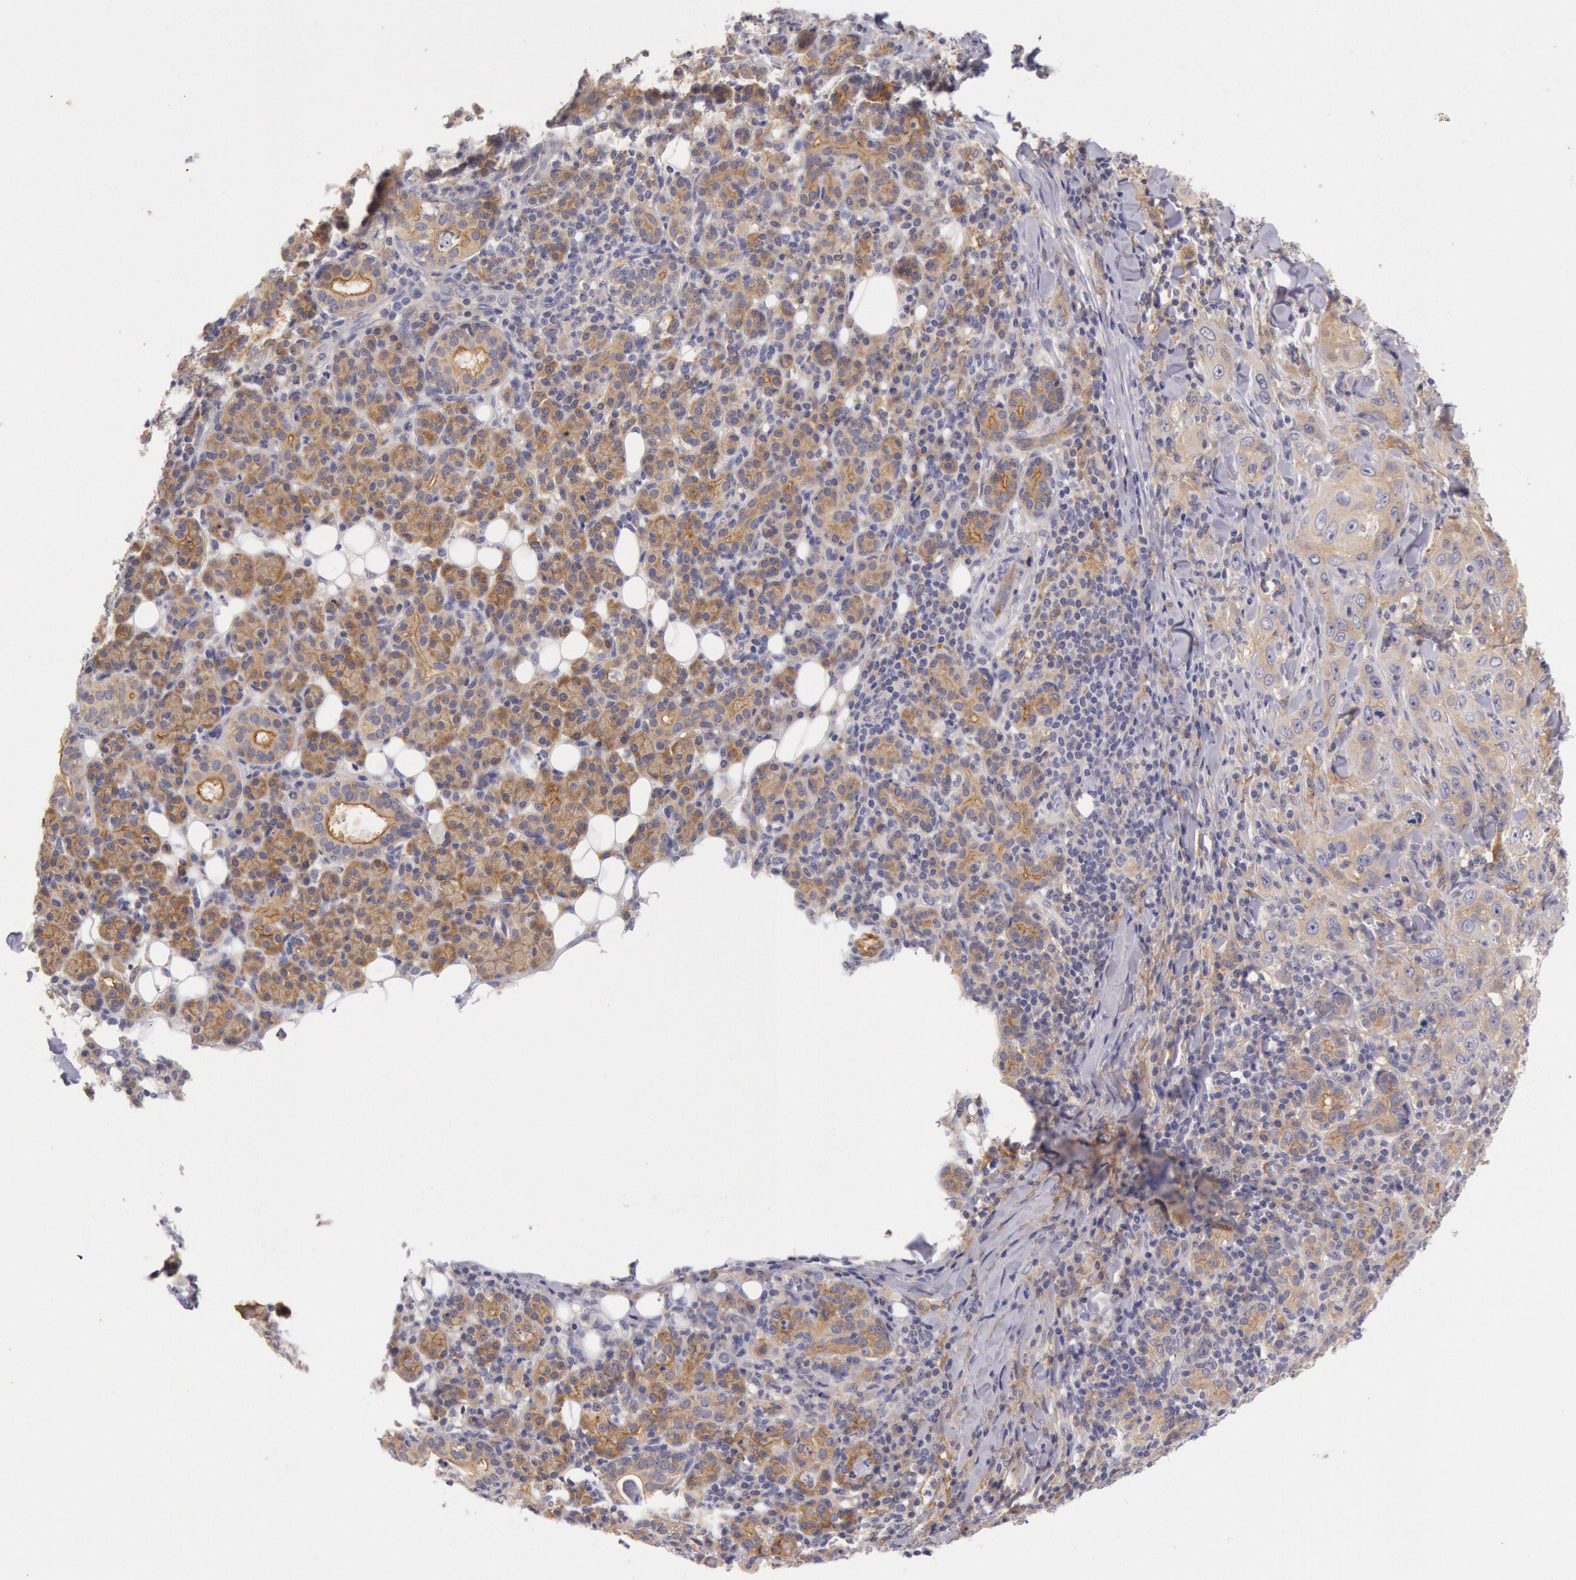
{"staining": {"intensity": "weak", "quantity": ">75%", "location": "cytoplasmic/membranous"}, "tissue": "skin cancer", "cell_type": "Tumor cells", "image_type": "cancer", "snomed": [{"axis": "morphology", "description": "Squamous cell carcinoma, NOS"}, {"axis": "topography", "description": "Skin"}], "caption": "This histopathology image demonstrates IHC staining of skin squamous cell carcinoma, with low weak cytoplasmic/membranous positivity in approximately >75% of tumor cells.", "gene": "MYO5A", "patient": {"sex": "male", "age": 84}}